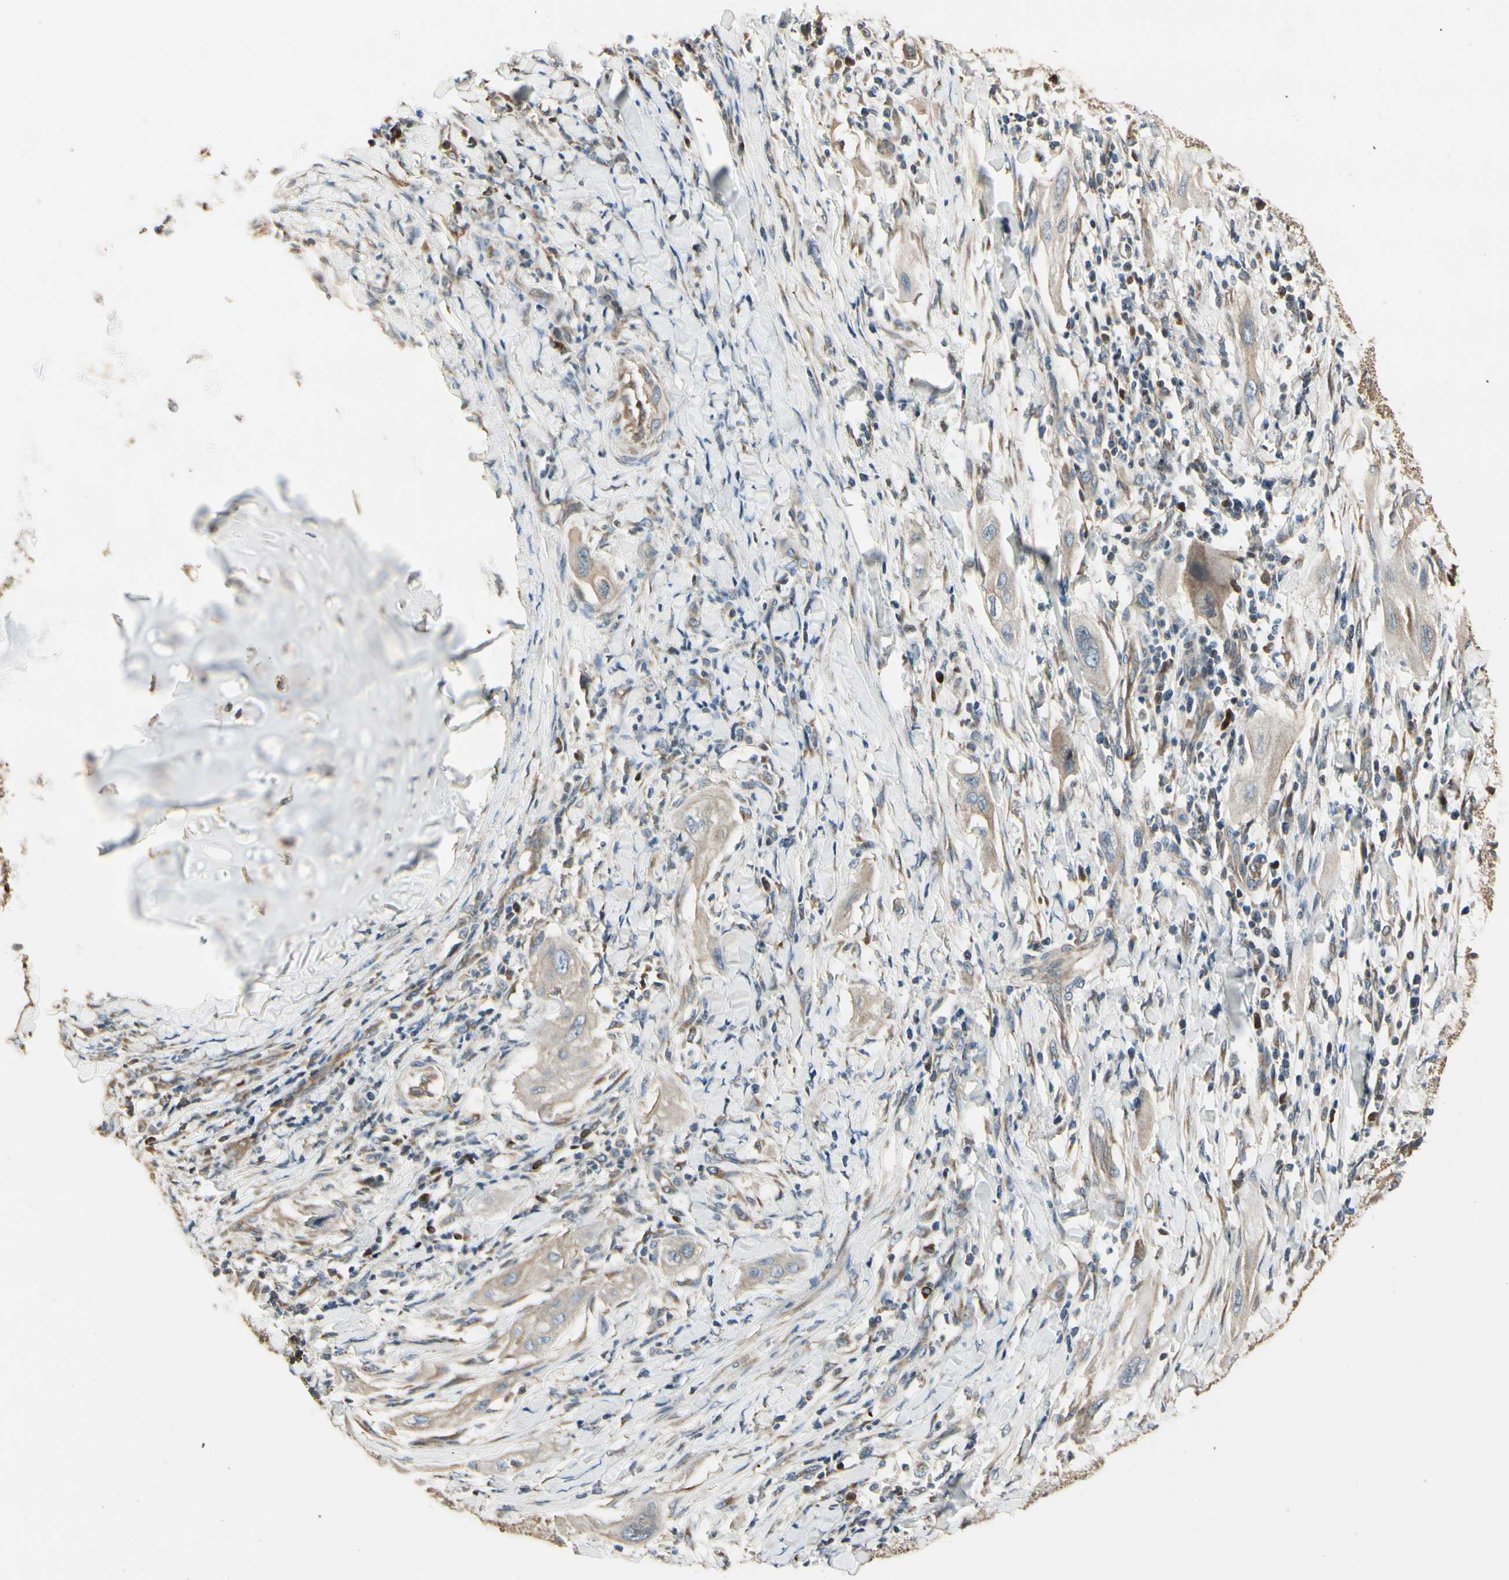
{"staining": {"intensity": "weak", "quantity": ">75%", "location": "cytoplasmic/membranous"}, "tissue": "lung cancer", "cell_type": "Tumor cells", "image_type": "cancer", "snomed": [{"axis": "morphology", "description": "Squamous cell carcinoma, NOS"}, {"axis": "topography", "description": "Lung"}], "caption": "This micrograph exhibits immunohistochemistry (IHC) staining of human lung cancer (squamous cell carcinoma), with low weak cytoplasmic/membranous expression in approximately >75% of tumor cells.", "gene": "NUCB2", "patient": {"sex": "female", "age": 47}}